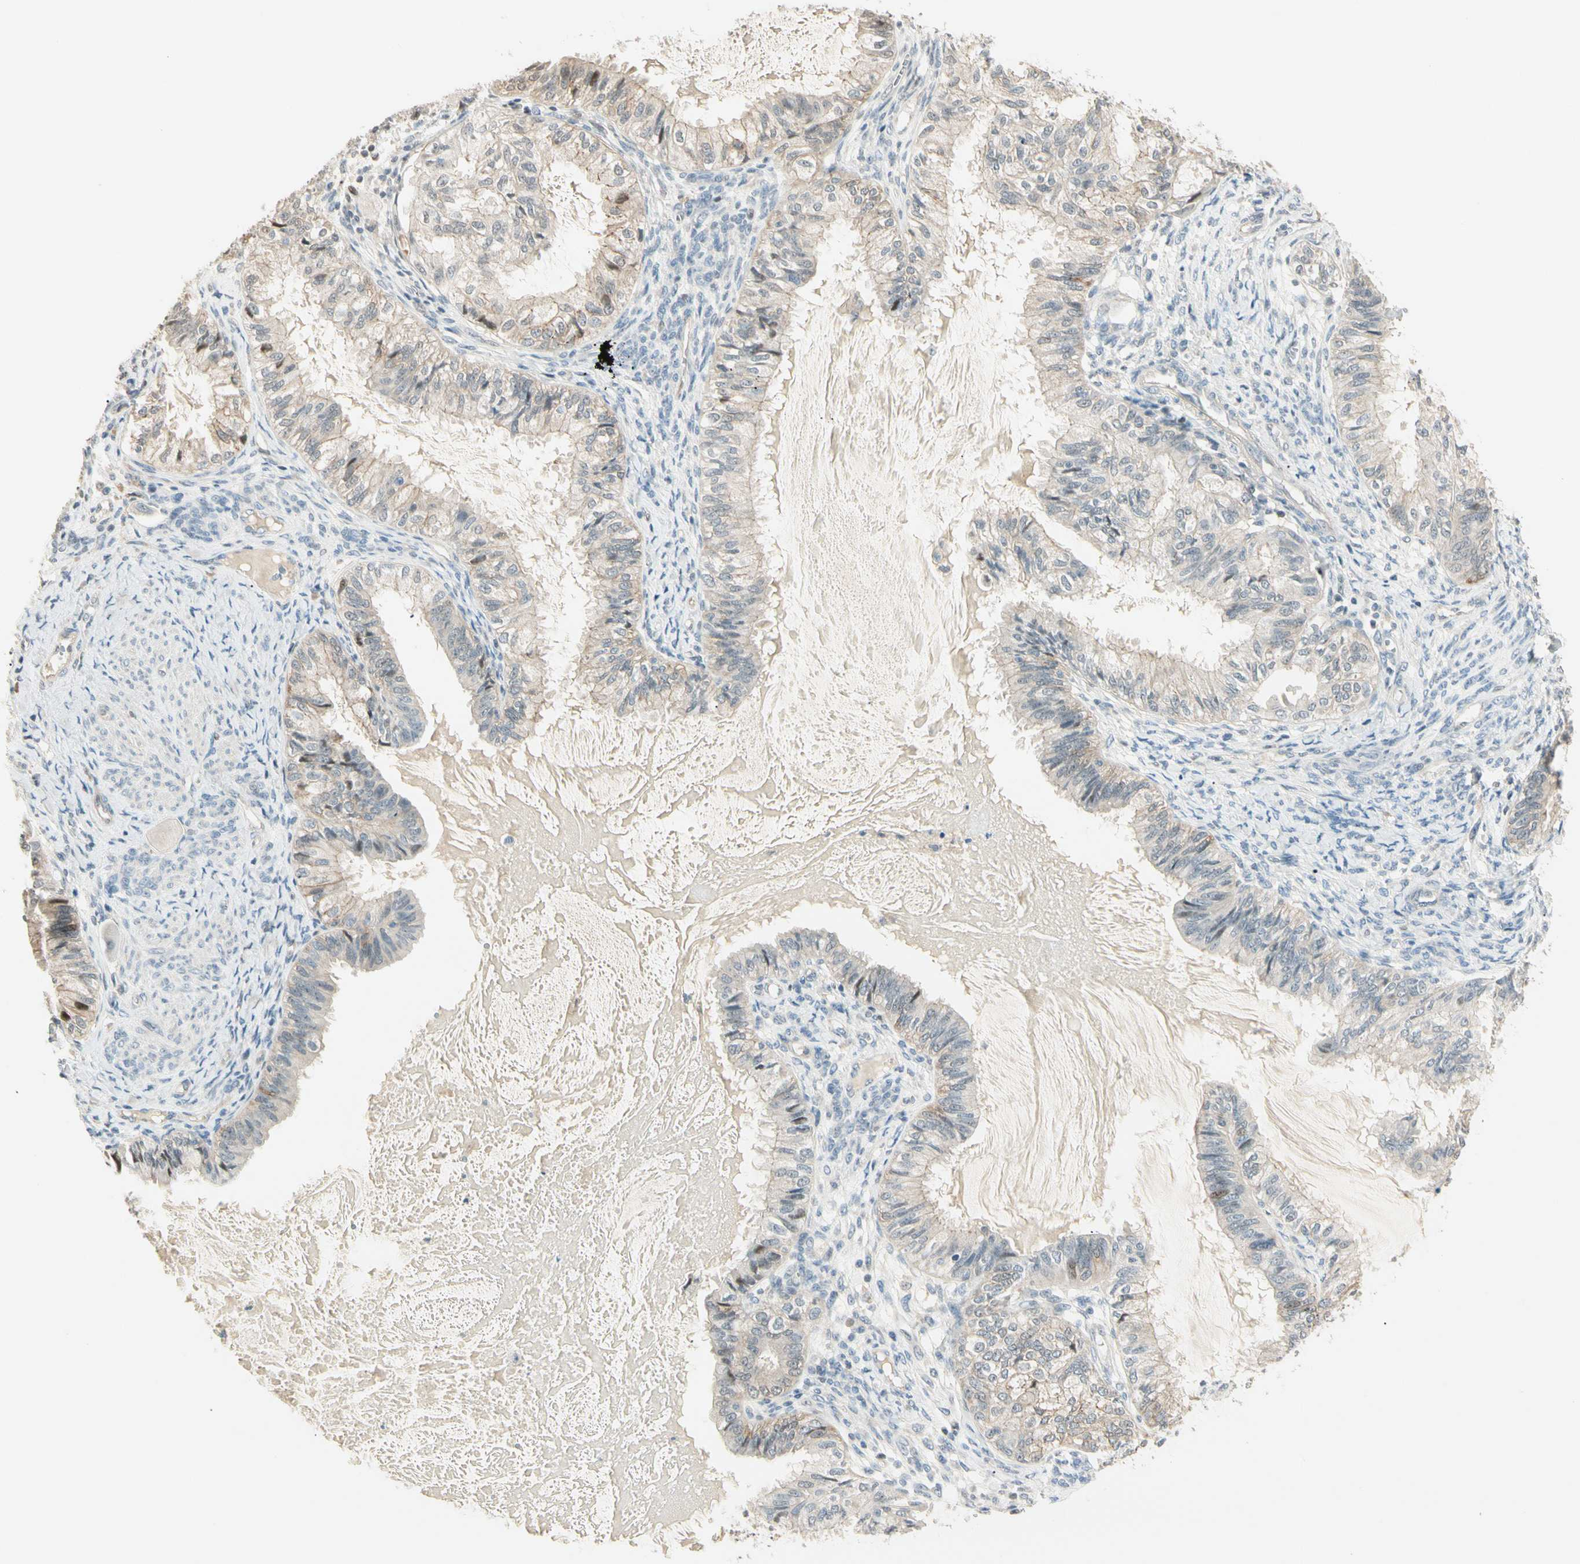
{"staining": {"intensity": "weak", "quantity": "<25%", "location": "cytoplasmic/membranous"}, "tissue": "cervical cancer", "cell_type": "Tumor cells", "image_type": "cancer", "snomed": [{"axis": "morphology", "description": "Normal tissue, NOS"}, {"axis": "morphology", "description": "Adenocarcinoma, NOS"}, {"axis": "topography", "description": "Cervix"}, {"axis": "topography", "description": "Endometrium"}], "caption": "A high-resolution photomicrograph shows immunohistochemistry (IHC) staining of cervical adenocarcinoma, which shows no significant staining in tumor cells.", "gene": "P3H2", "patient": {"sex": "female", "age": 86}}